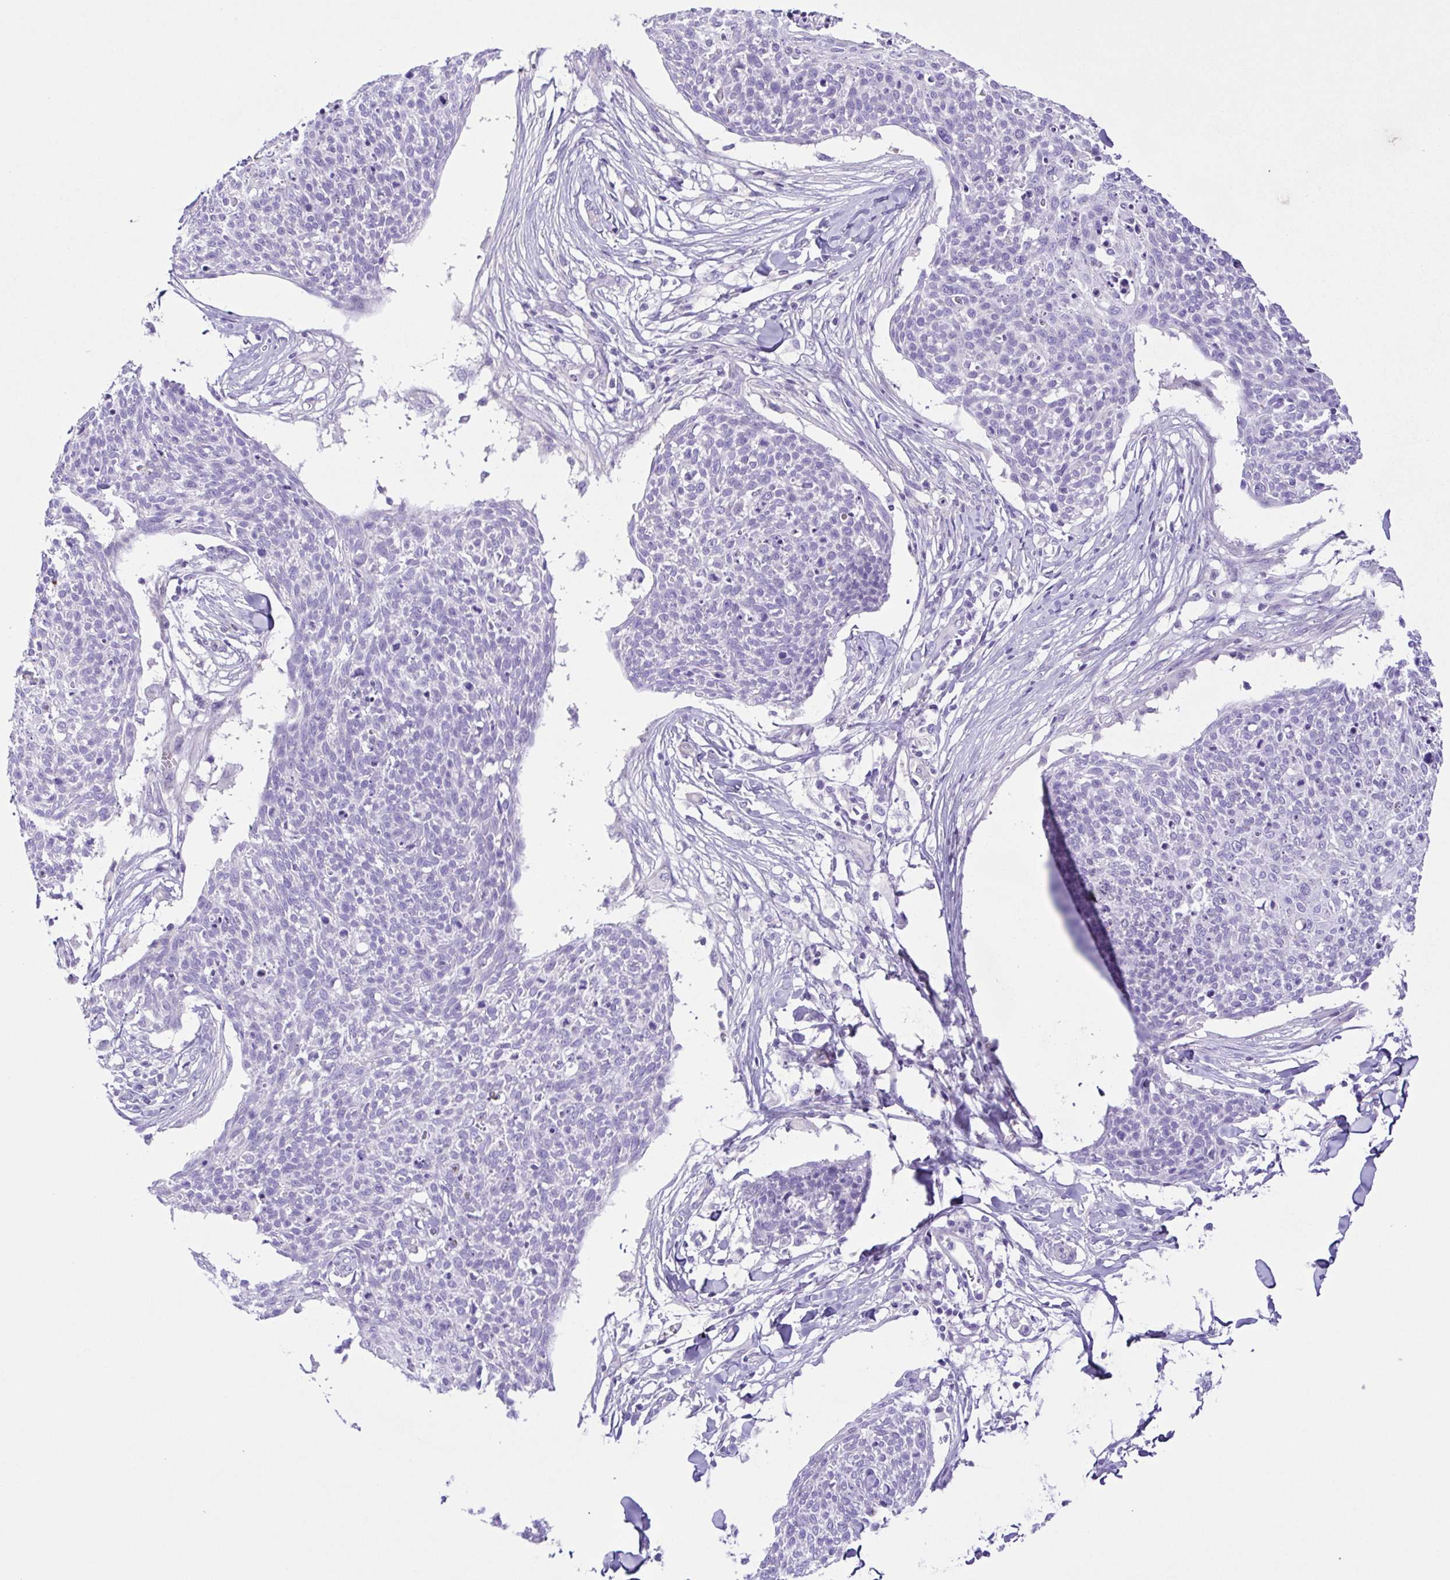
{"staining": {"intensity": "negative", "quantity": "none", "location": "none"}, "tissue": "skin cancer", "cell_type": "Tumor cells", "image_type": "cancer", "snomed": [{"axis": "morphology", "description": "Squamous cell carcinoma, NOS"}, {"axis": "topography", "description": "Skin"}, {"axis": "topography", "description": "Vulva"}], "caption": "Immunohistochemical staining of skin cancer displays no significant positivity in tumor cells. (Stains: DAB immunohistochemistry with hematoxylin counter stain, Microscopy: brightfield microscopy at high magnification).", "gene": "ISM2", "patient": {"sex": "female", "age": 75}}